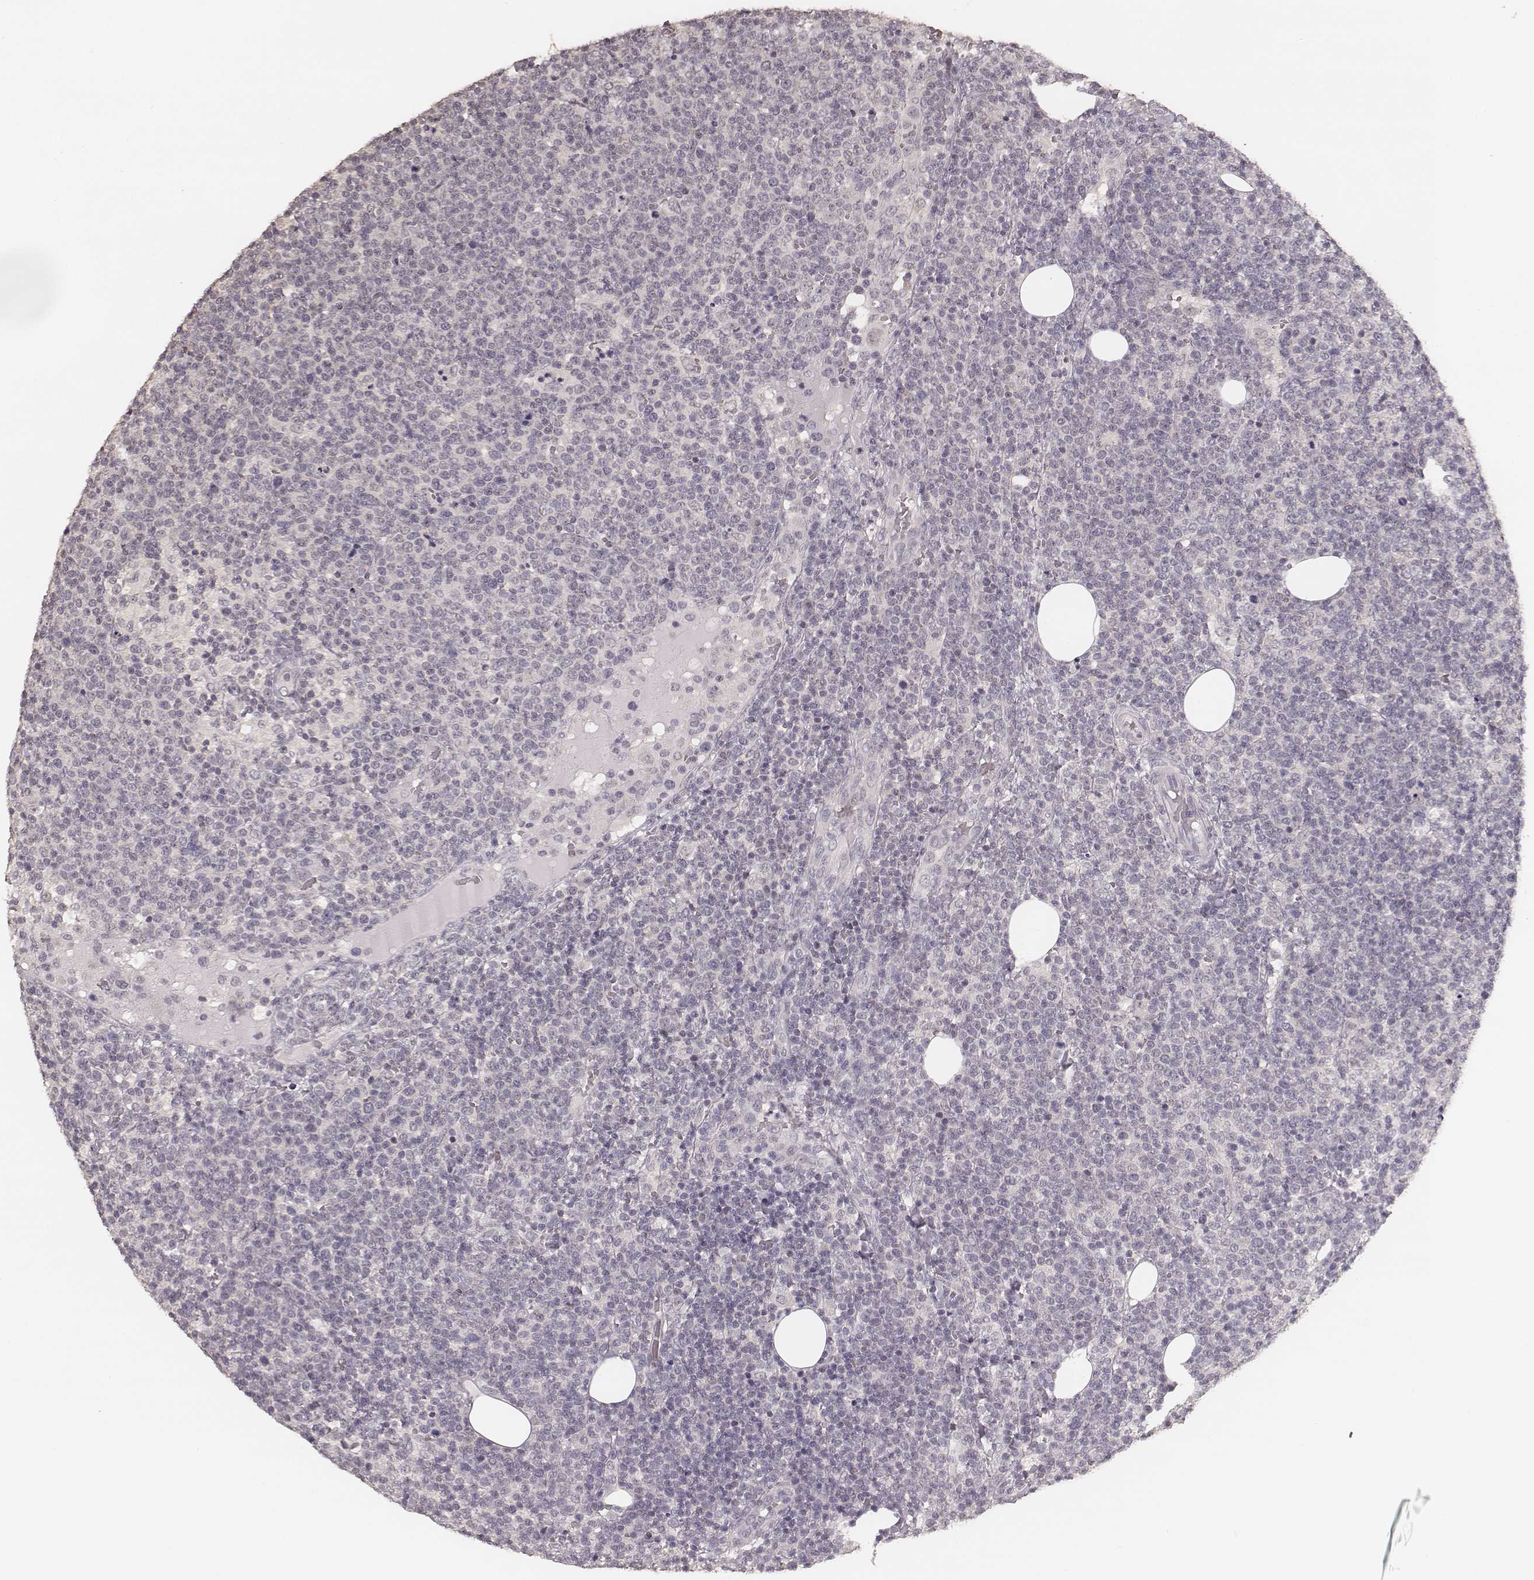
{"staining": {"intensity": "negative", "quantity": "none", "location": "none"}, "tissue": "lymphoma", "cell_type": "Tumor cells", "image_type": "cancer", "snomed": [{"axis": "morphology", "description": "Malignant lymphoma, non-Hodgkin's type, High grade"}, {"axis": "topography", "description": "Lymph node"}], "caption": "DAB (3,3'-diaminobenzidine) immunohistochemical staining of high-grade malignant lymphoma, non-Hodgkin's type displays no significant staining in tumor cells.", "gene": "LY6K", "patient": {"sex": "male", "age": 61}}